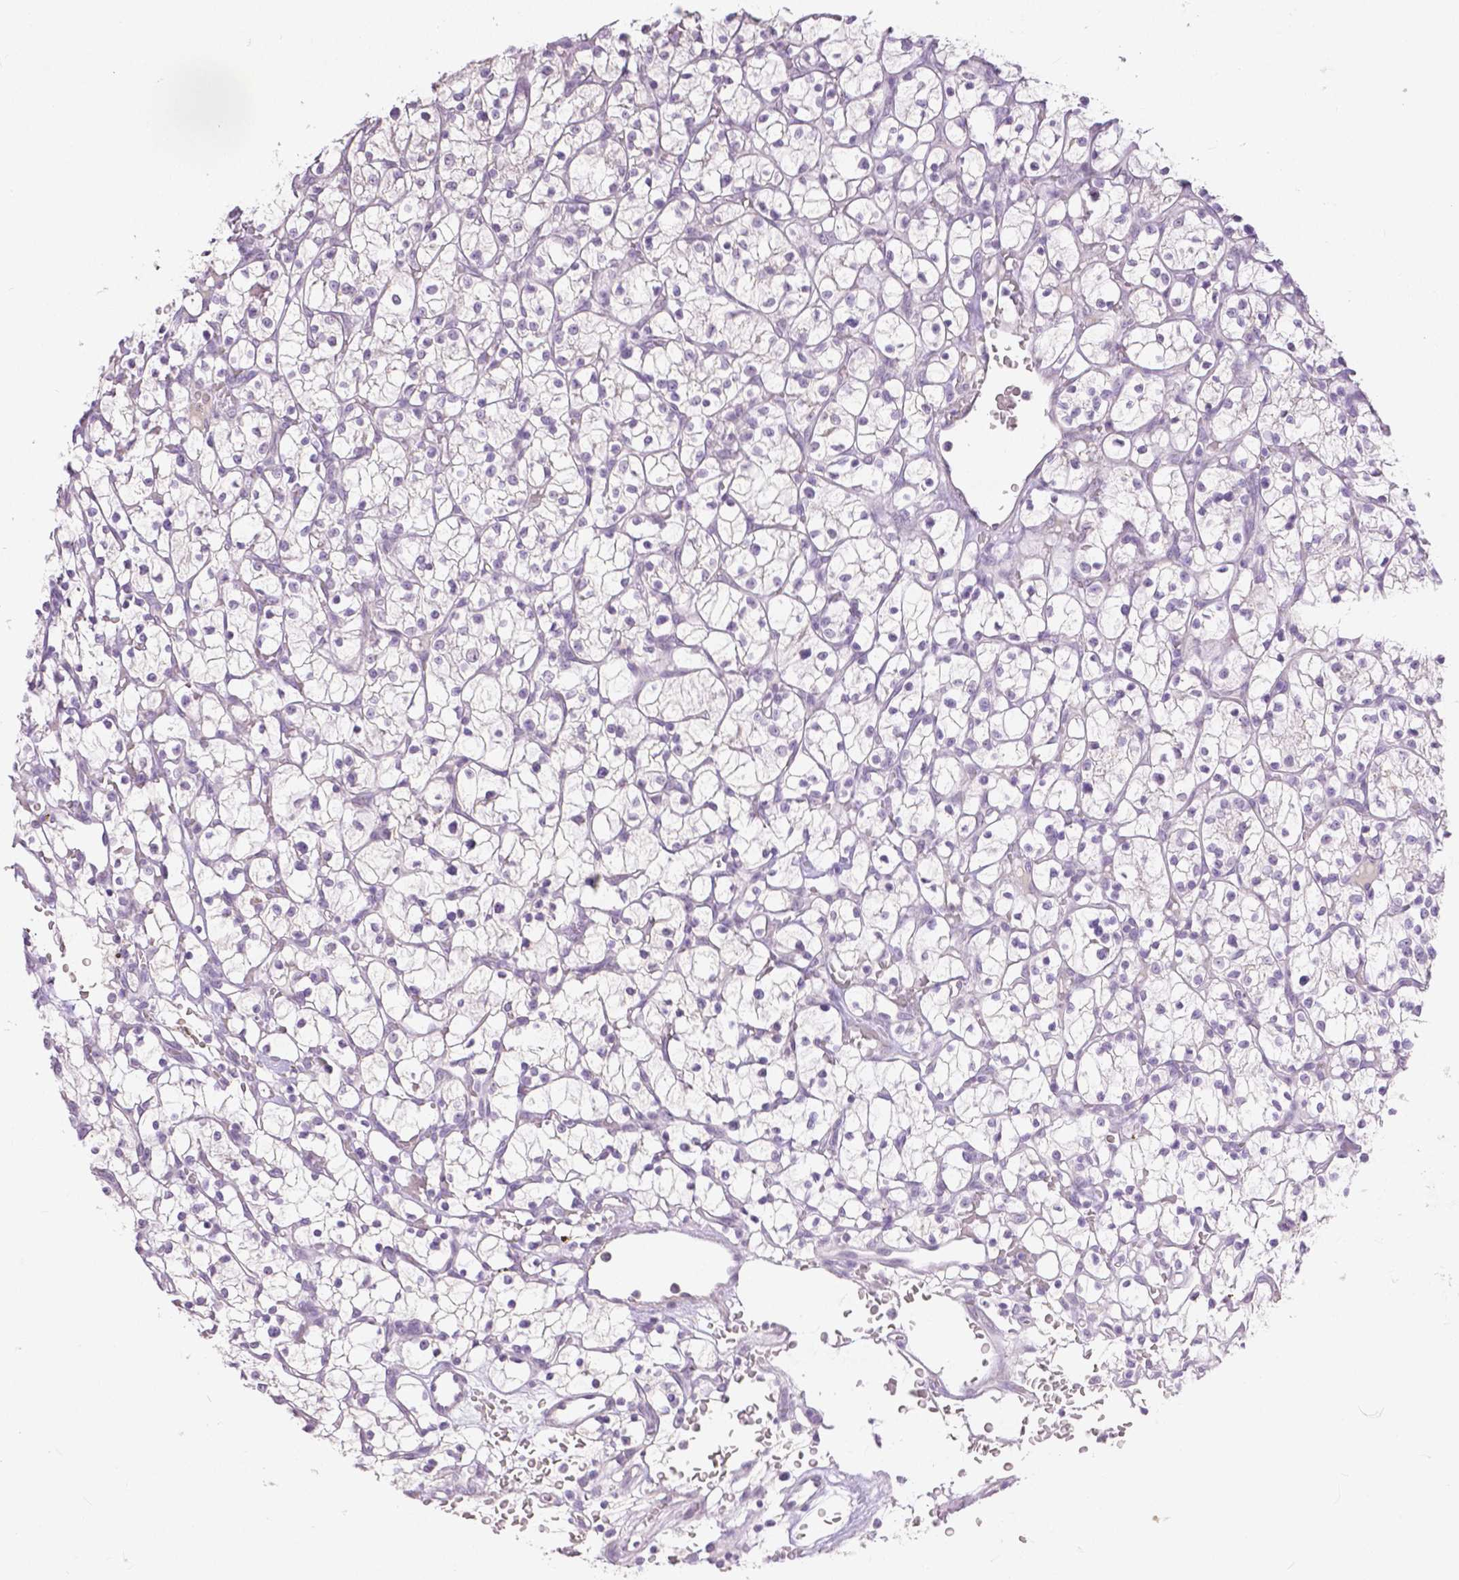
{"staining": {"intensity": "negative", "quantity": "none", "location": "none"}, "tissue": "renal cancer", "cell_type": "Tumor cells", "image_type": "cancer", "snomed": [{"axis": "morphology", "description": "Adenocarcinoma, NOS"}, {"axis": "topography", "description": "Kidney"}], "caption": "Tumor cells are negative for brown protein staining in renal adenocarcinoma.", "gene": "OCLN", "patient": {"sex": "female", "age": 64}}